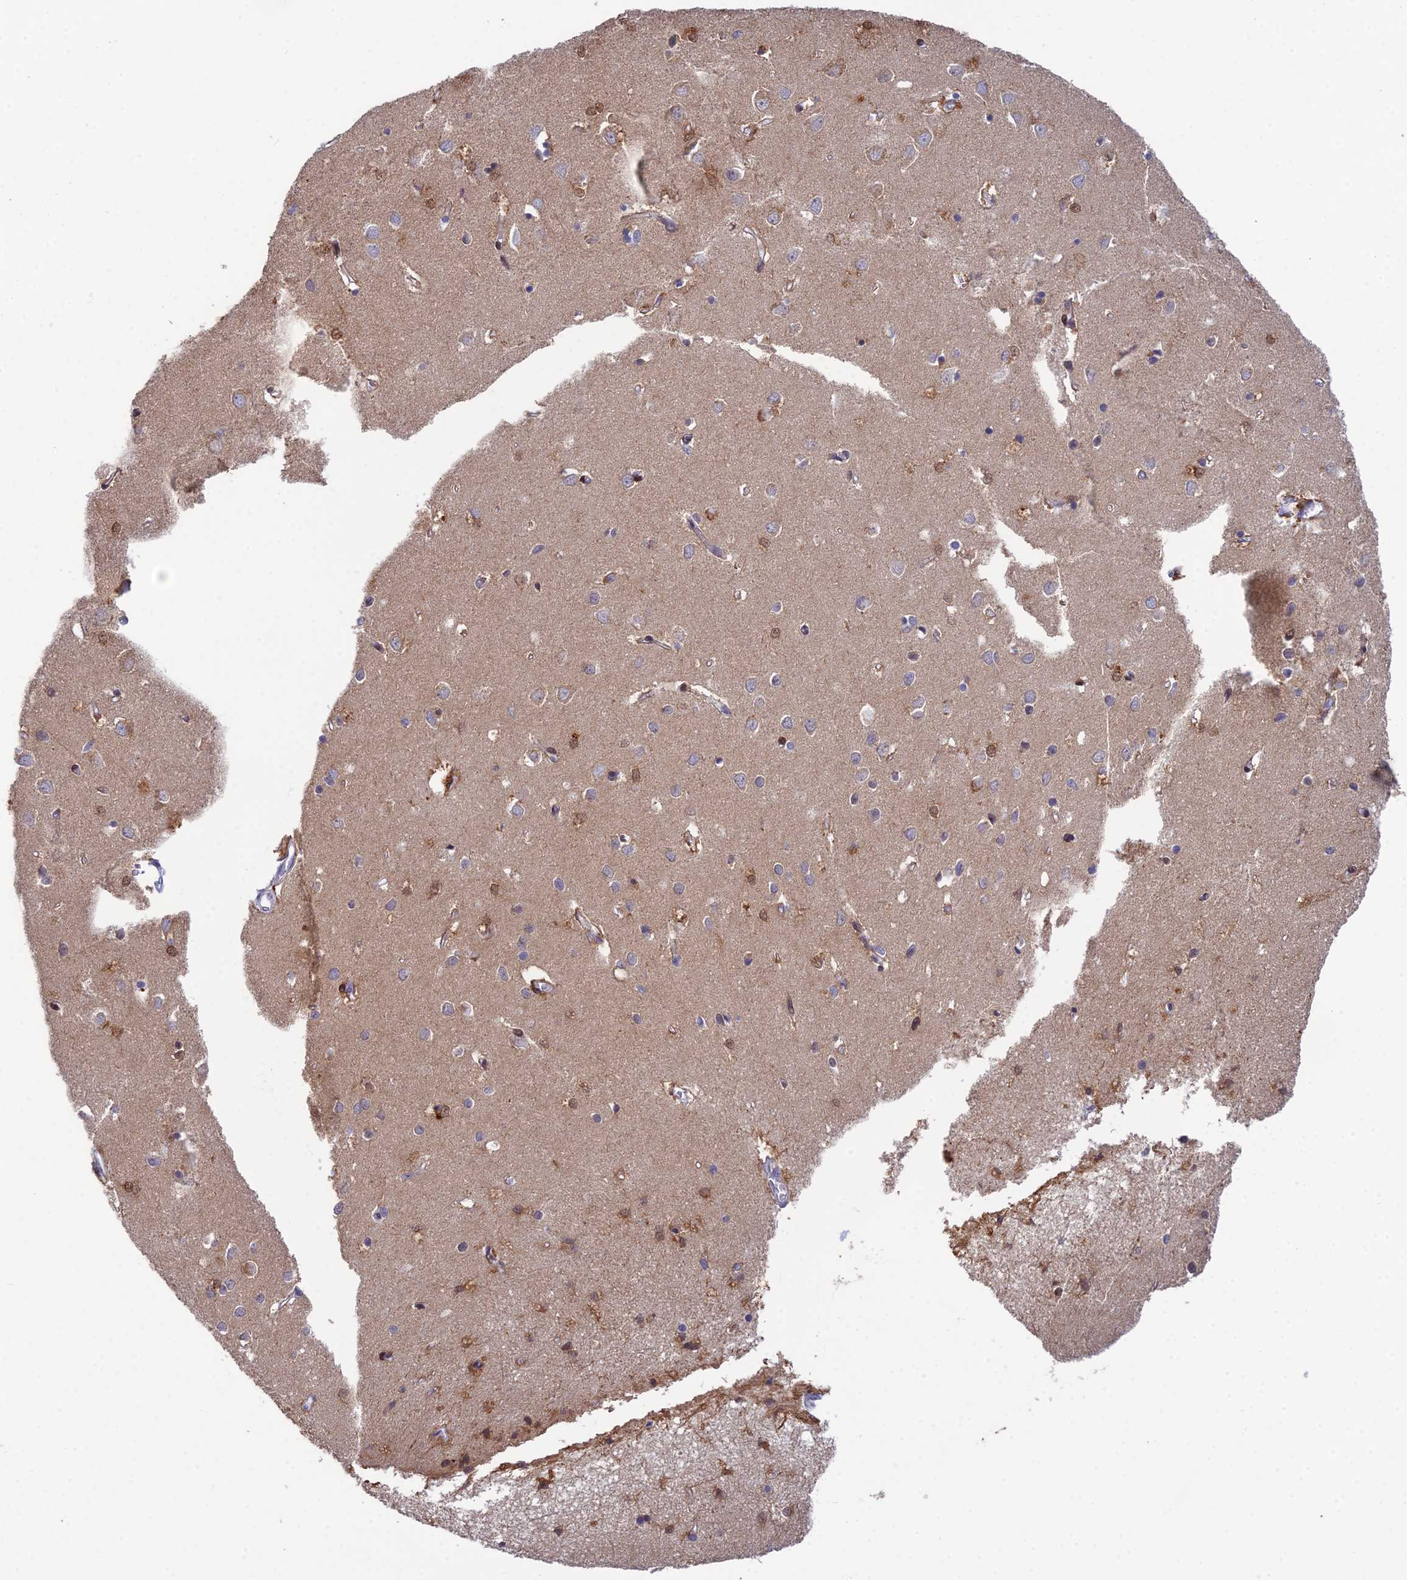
{"staining": {"intensity": "moderate", "quantity": ">75%", "location": "cytoplasmic/membranous"}, "tissue": "cerebral cortex", "cell_type": "Endothelial cells", "image_type": "normal", "snomed": [{"axis": "morphology", "description": "Normal tissue, NOS"}, {"axis": "topography", "description": "Cerebral cortex"}], "caption": "Human cerebral cortex stained with a brown dye exhibits moderate cytoplasmic/membranous positive expression in approximately >75% of endothelial cells.", "gene": "ELOA2", "patient": {"sex": "female", "age": 64}}